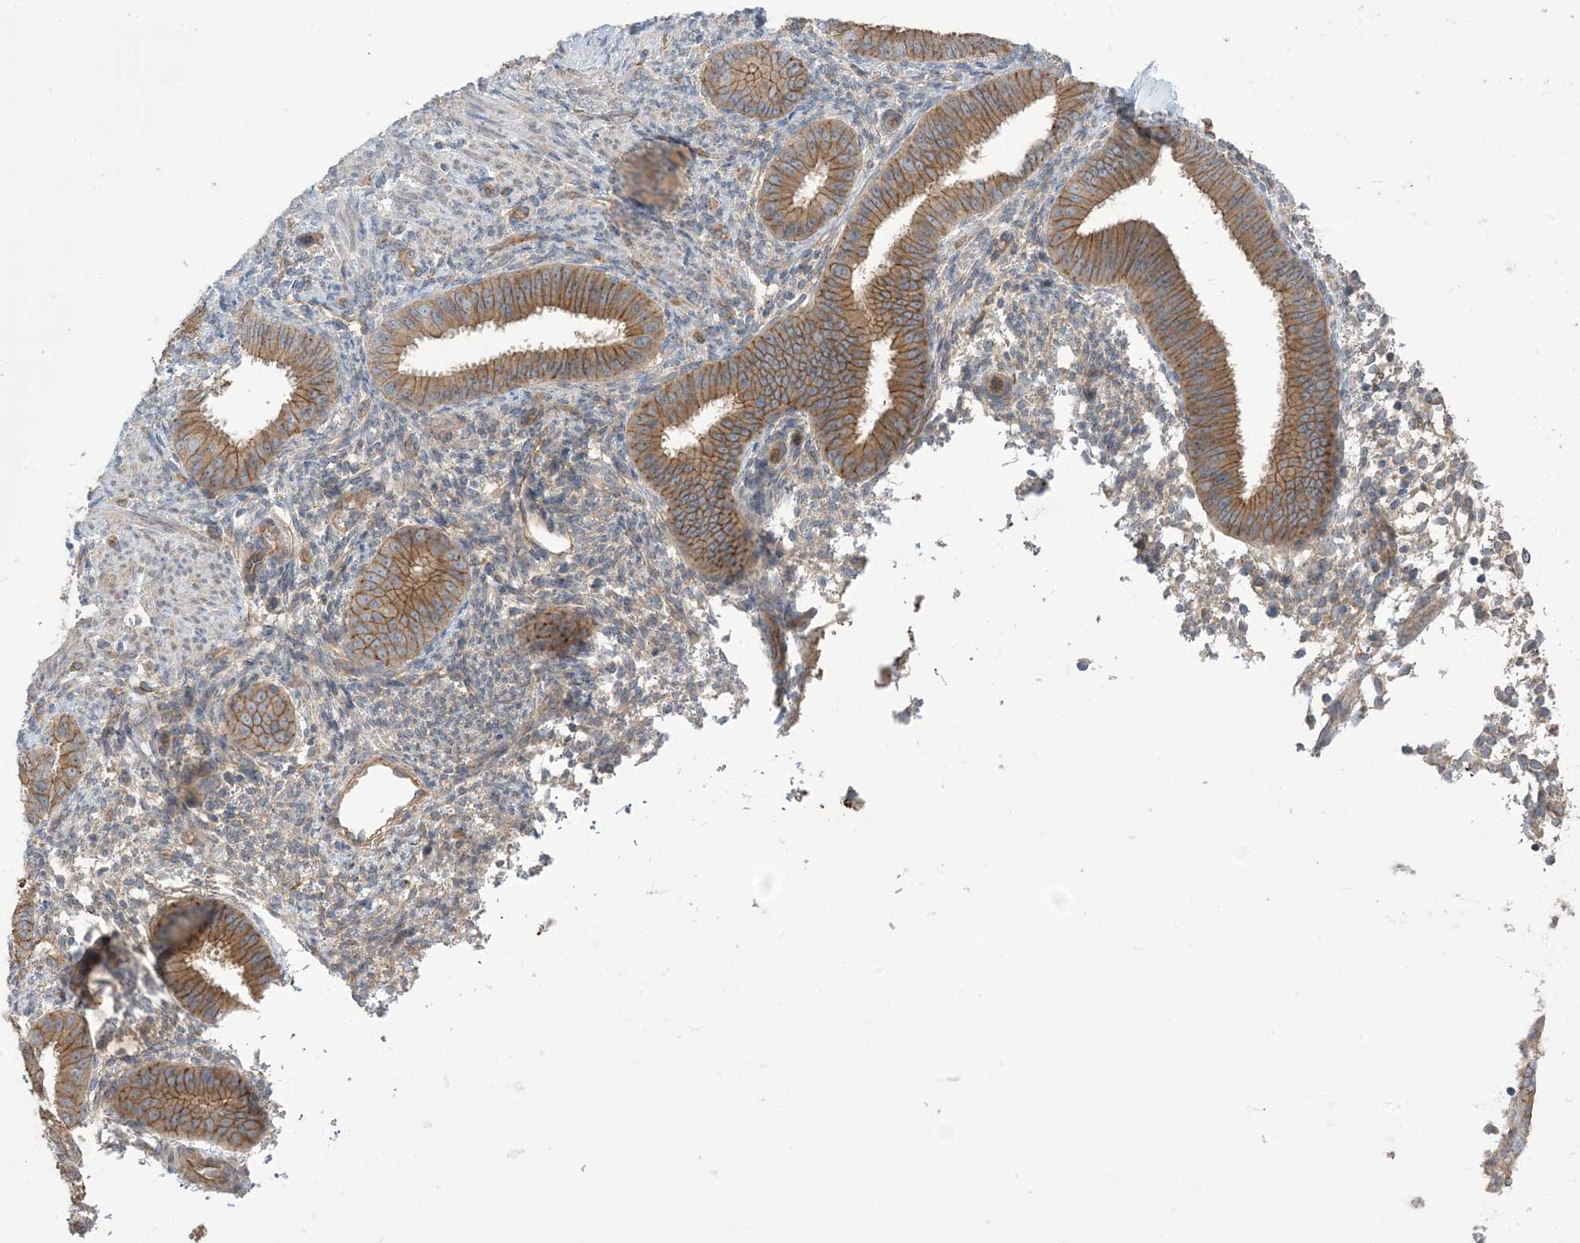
{"staining": {"intensity": "weak", "quantity": "<25%", "location": "cytoplasmic/membranous"}, "tissue": "endometrium", "cell_type": "Cells in endometrial stroma", "image_type": "normal", "snomed": [{"axis": "morphology", "description": "Normal tissue, NOS"}, {"axis": "topography", "description": "Uterus"}, {"axis": "topography", "description": "Endometrium"}], "caption": "This is an IHC micrograph of benign endometrium. There is no staining in cells in endometrial stroma.", "gene": "CCNY", "patient": {"sex": "female", "age": 48}}